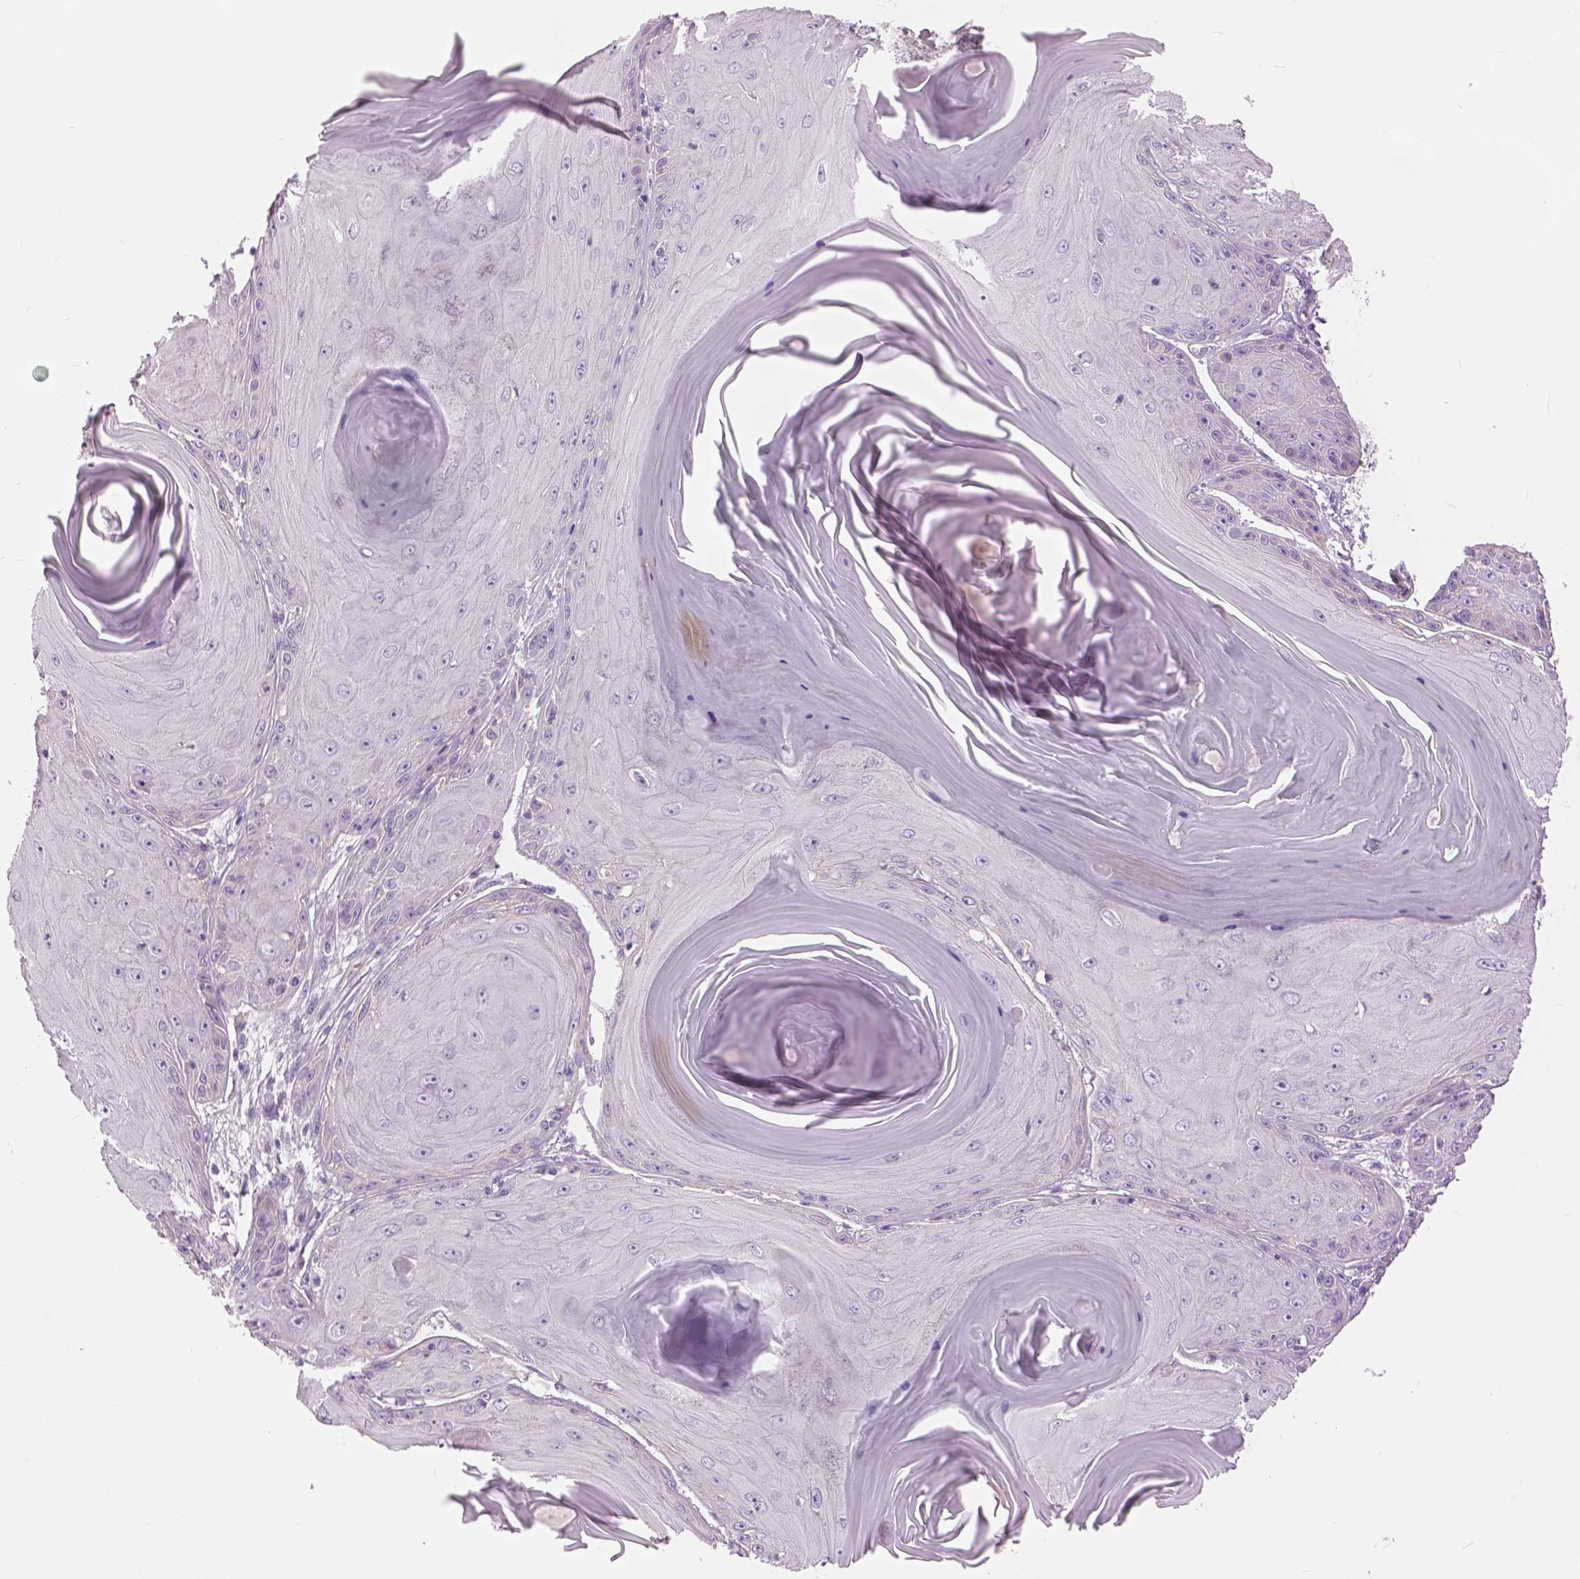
{"staining": {"intensity": "negative", "quantity": "none", "location": "none"}, "tissue": "skin cancer", "cell_type": "Tumor cells", "image_type": "cancer", "snomed": [{"axis": "morphology", "description": "Squamous cell carcinoma, NOS"}, {"axis": "topography", "description": "Skin"}, {"axis": "topography", "description": "Vulva"}], "caption": "Image shows no protein expression in tumor cells of skin cancer (squamous cell carcinoma) tissue.", "gene": "SERPINI1", "patient": {"sex": "female", "age": 85}}